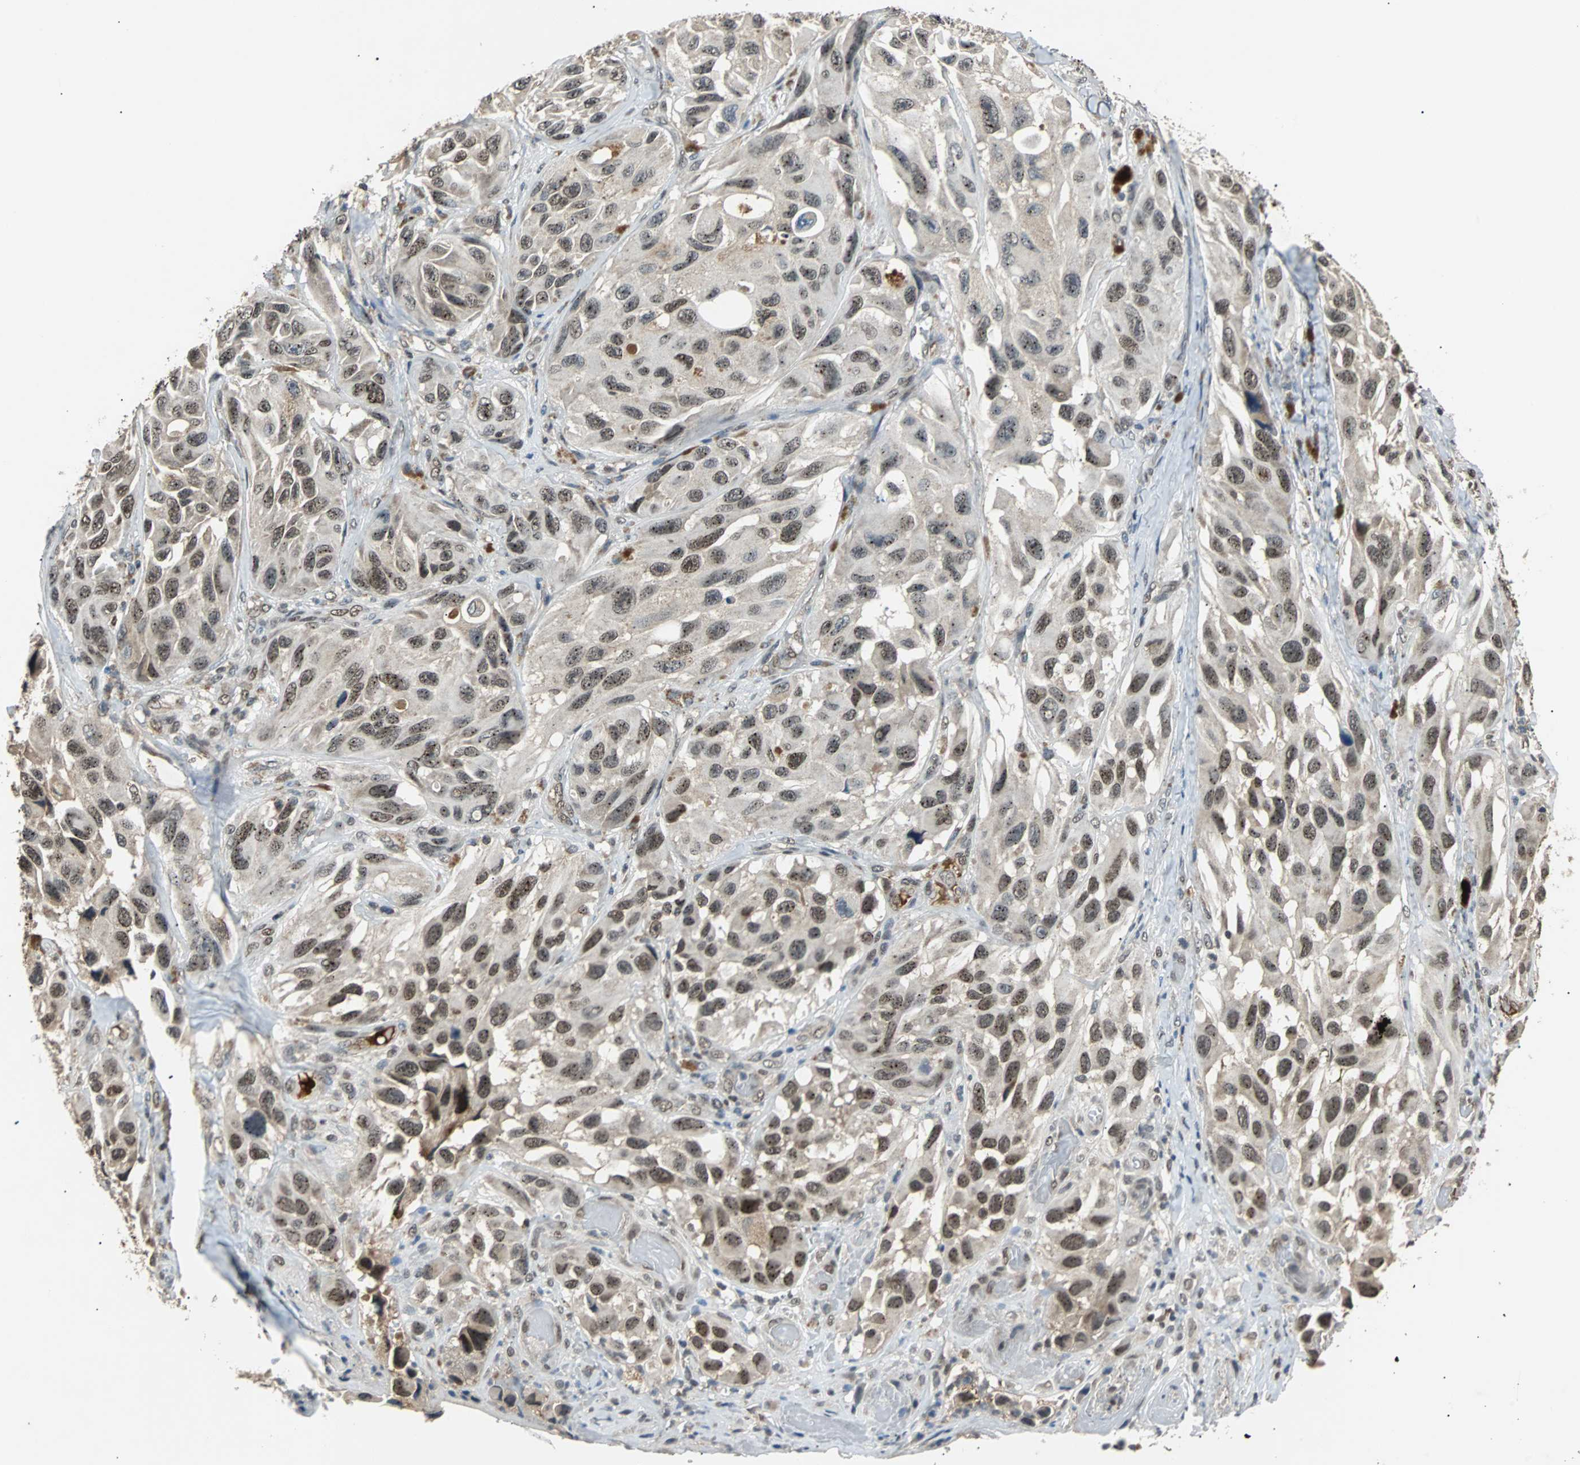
{"staining": {"intensity": "moderate", "quantity": ">75%", "location": "nuclear"}, "tissue": "melanoma", "cell_type": "Tumor cells", "image_type": "cancer", "snomed": [{"axis": "morphology", "description": "Malignant melanoma, NOS"}, {"axis": "topography", "description": "Skin"}], "caption": "Melanoma tissue reveals moderate nuclear staining in about >75% of tumor cells The staining is performed using DAB brown chromogen to label protein expression. The nuclei are counter-stained blue using hematoxylin.", "gene": "PHC1", "patient": {"sex": "female", "age": 73}}